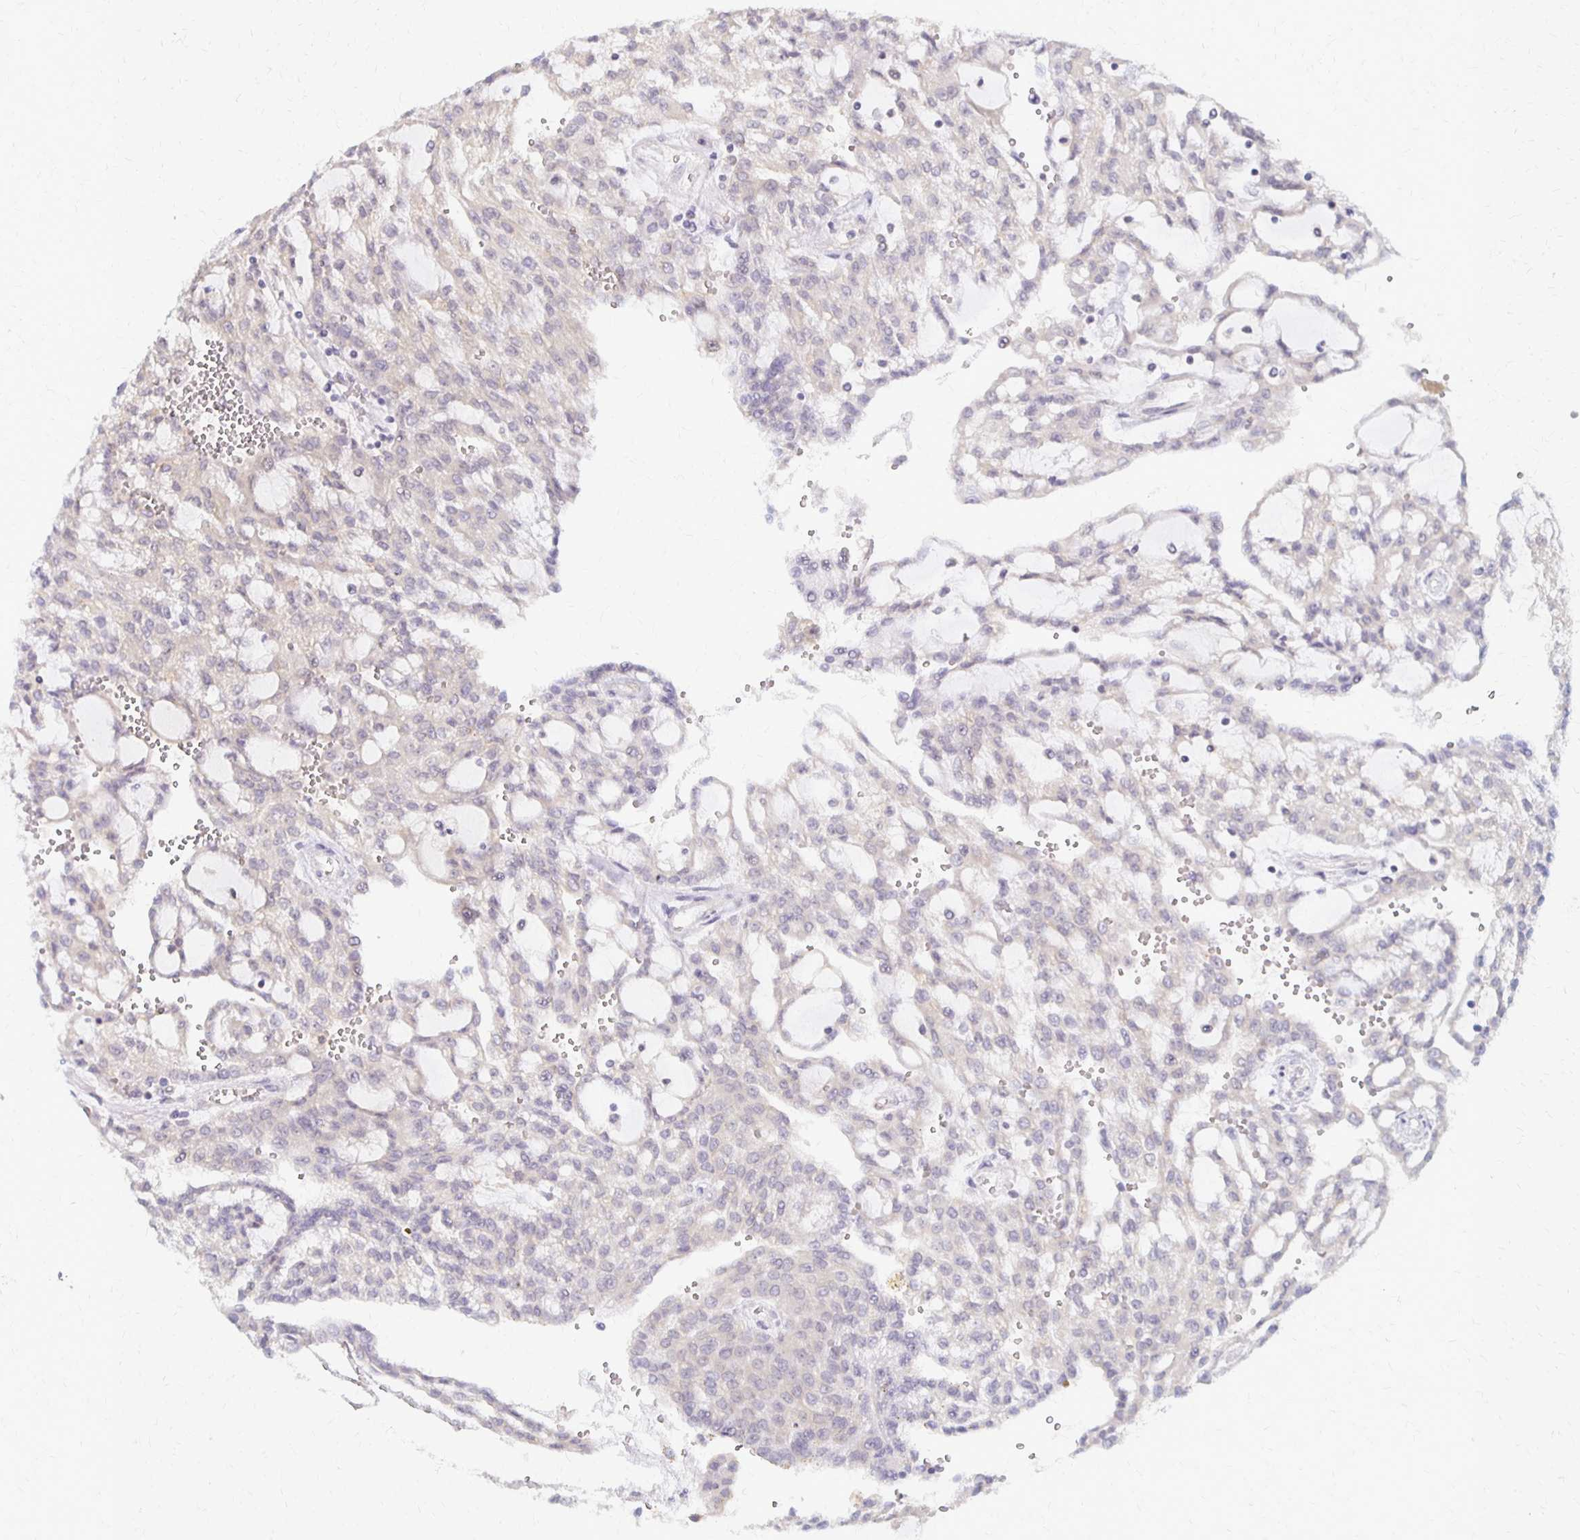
{"staining": {"intensity": "negative", "quantity": "none", "location": "none"}, "tissue": "renal cancer", "cell_type": "Tumor cells", "image_type": "cancer", "snomed": [{"axis": "morphology", "description": "Adenocarcinoma, NOS"}, {"axis": "topography", "description": "Kidney"}], "caption": "Immunohistochemistry (IHC) photomicrograph of neoplastic tissue: adenocarcinoma (renal) stained with DAB shows no significant protein staining in tumor cells.", "gene": "PRKCB", "patient": {"sex": "male", "age": 63}}